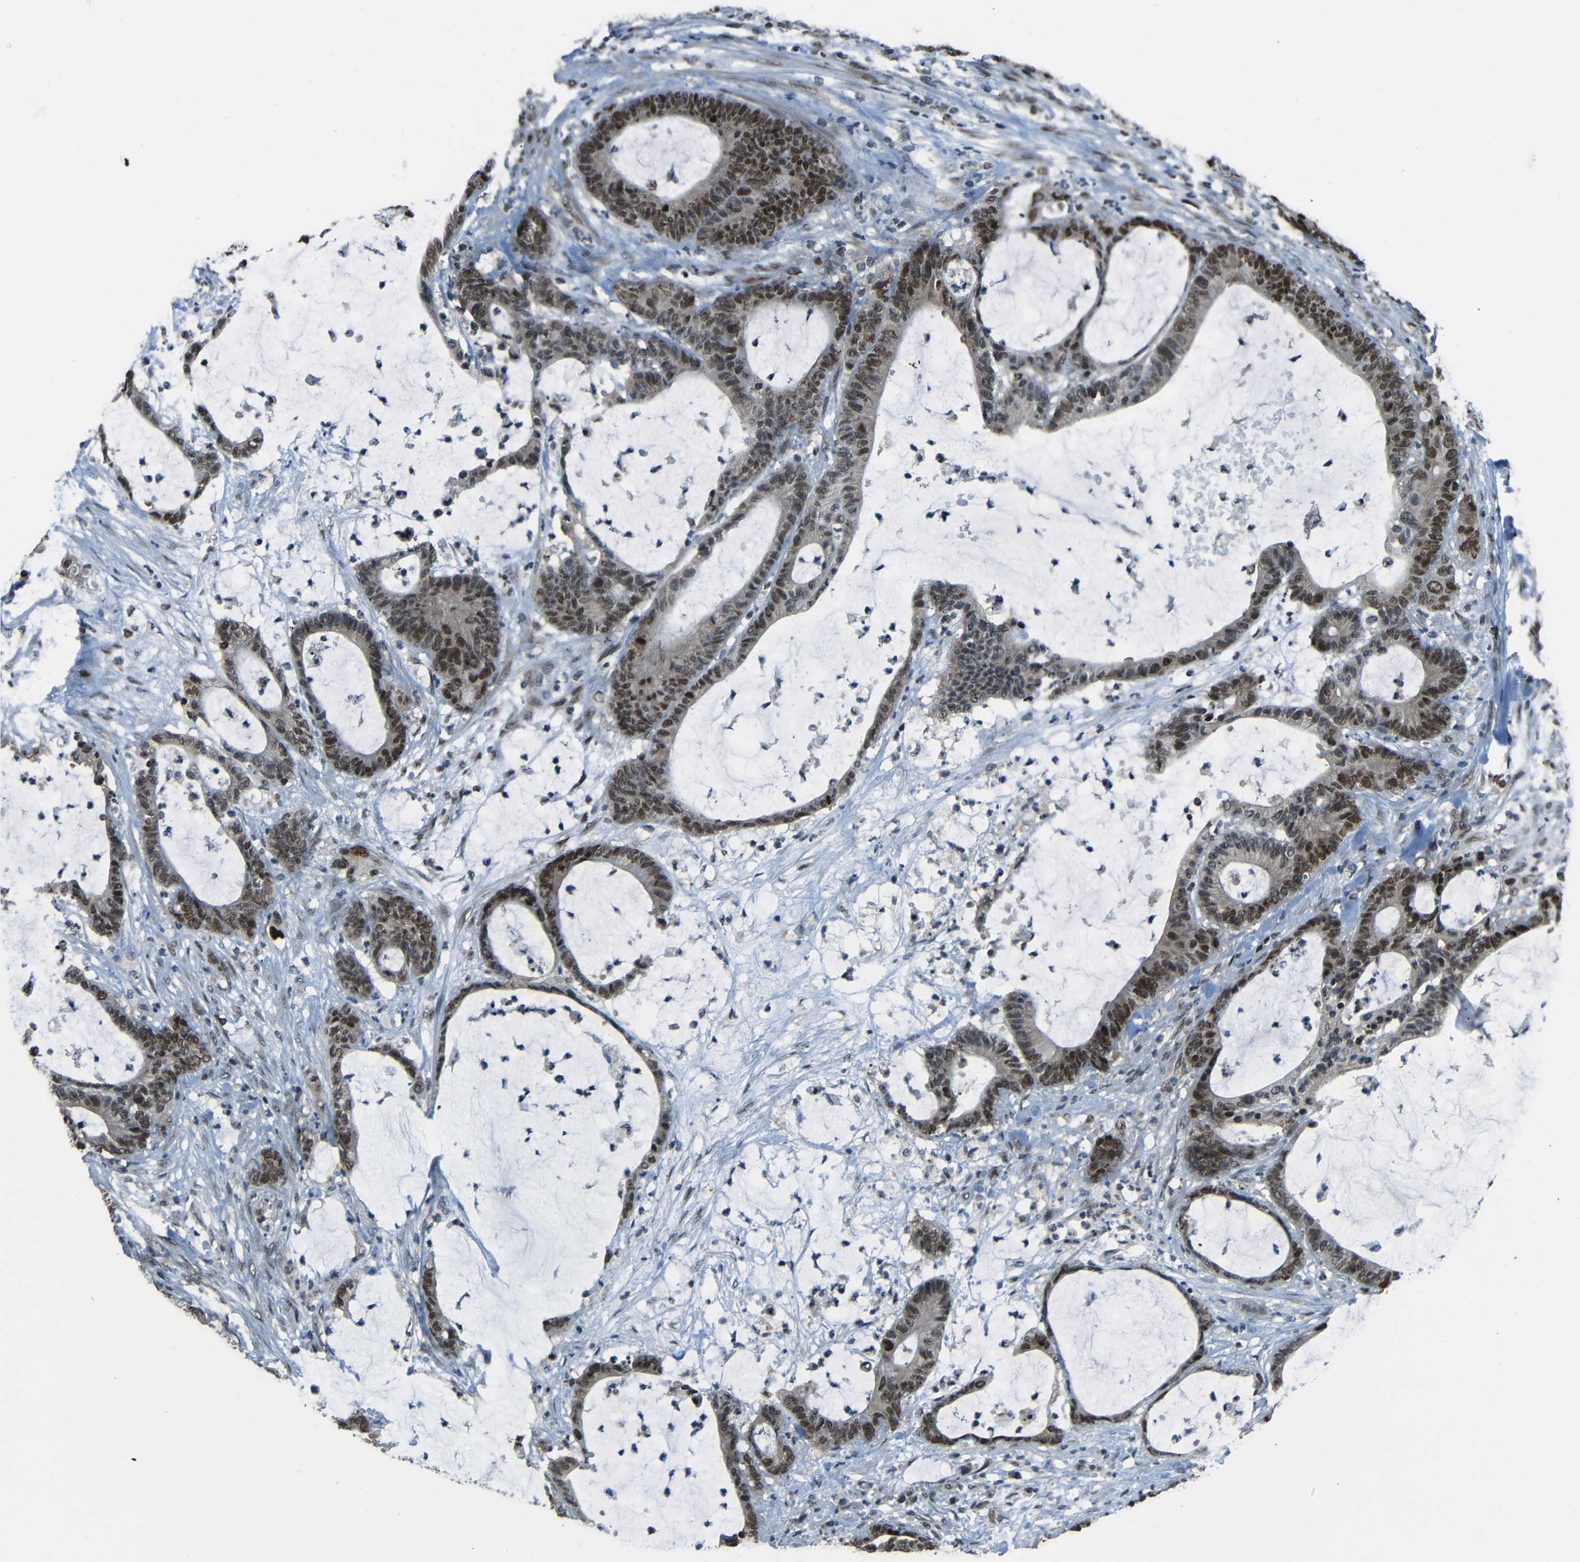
{"staining": {"intensity": "strong", "quantity": "25%-75%", "location": "nuclear"}, "tissue": "colorectal cancer", "cell_type": "Tumor cells", "image_type": "cancer", "snomed": [{"axis": "morphology", "description": "Adenocarcinoma, NOS"}, {"axis": "topography", "description": "Colon"}], "caption": "IHC micrograph of neoplastic tissue: colorectal adenocarcinoma stained using IHC demonstrates high levels of strong protein expression localized specifically in the nuclear of tumor cells, appearing as a nuclear brown color.", "gene": "PSIP1", "patient": {"sex": "female", "age": 84}}